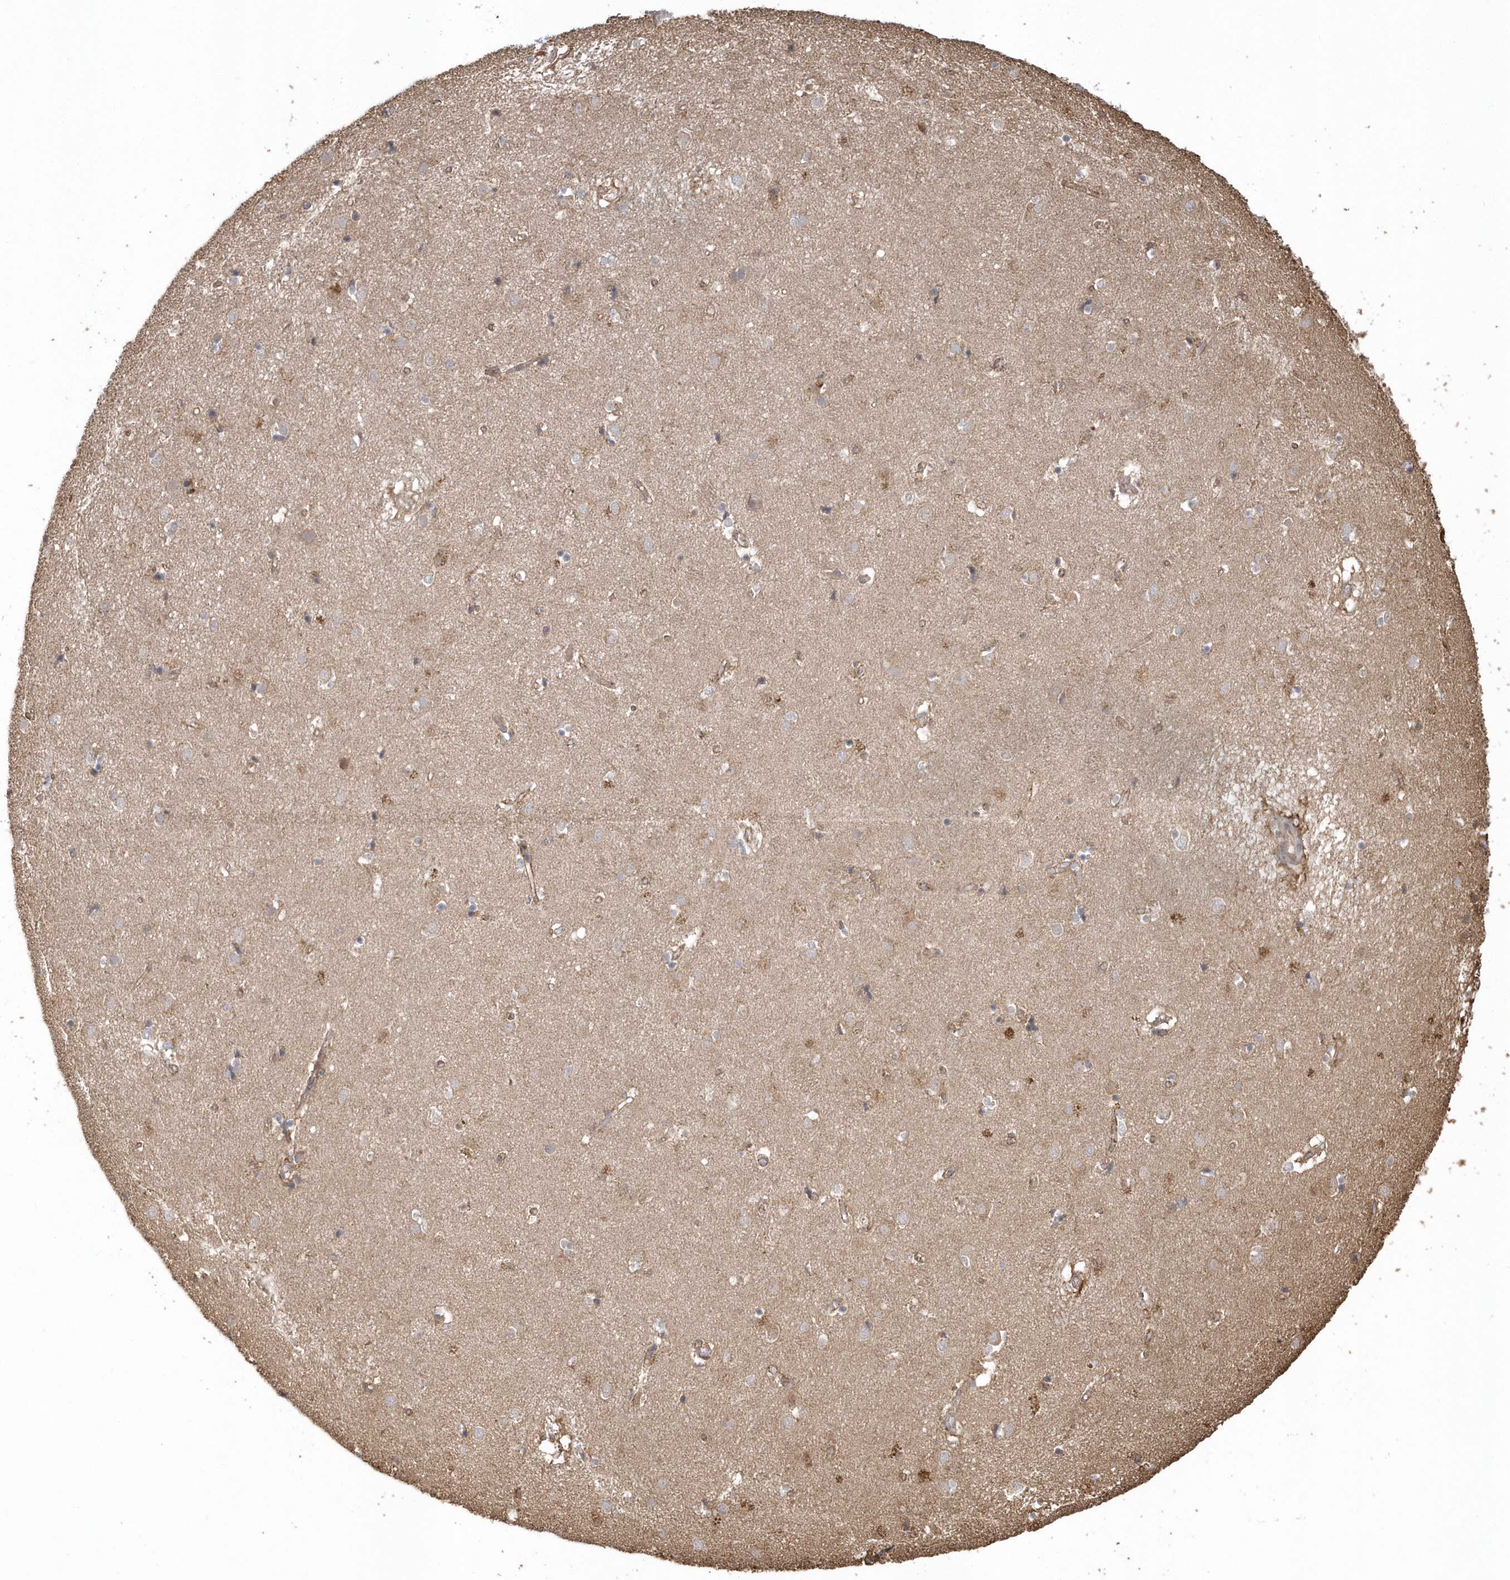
{"staining": {"intensity": "moderate", "quantity": "<25%", "location": "cytoplasmic/membranous"}, "tissue": "caudate", "cell_type": "Glial cells", "image_type": "normal", "snomed": [{"axis": "morphology", "description": "Normal tissue, NOS"}, {"axis": "topography", "description": "Lateral ventricle wall"}], "caption": "Glial cells reveal low levels of moderate cytoplasmic/membranous staining in about <25% of cells in unremarkable caudate.", "gene": "HERPUD1", "patient": {"sex": "male", "age": 70}}